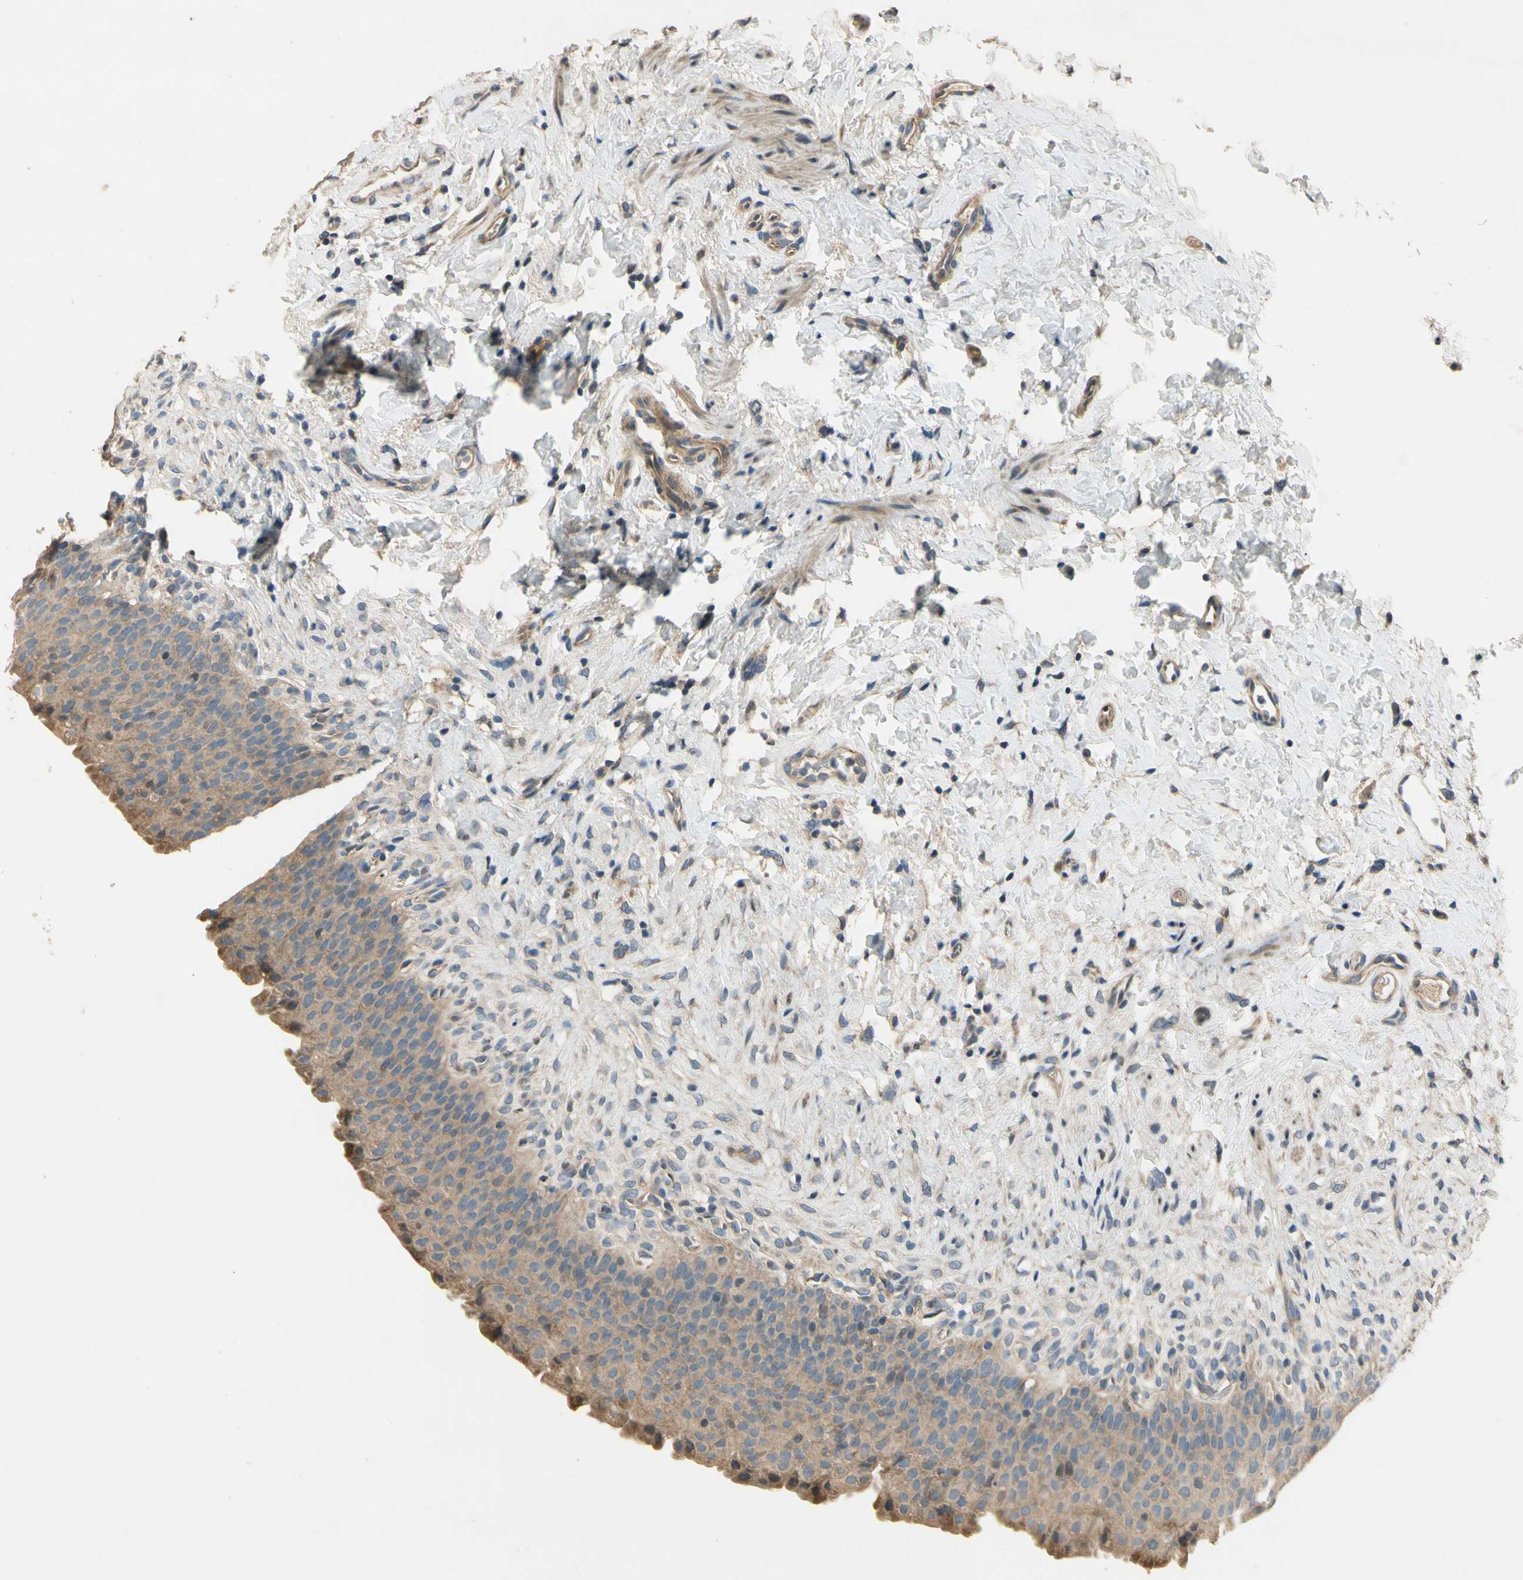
{"staining": {"intensity": "weak", "quantity": ">75%", "location": "cytoplasmic/membranous"}, "tissue": "urinary bladder", "cell_type": "Urothelial cells", "image_type": "normal", "snomed": [{"axis": "morphology", "description": "Normal tissue, NOS"}, {"axis": "topography", "description": "Urinary bladder"}], "caption": "Weak cytoplasmic/membranous protein staining is appreciated in about >75% of urothelial cells in urinary bladder.", "gene": "ALKBH3", "patient": {"sex": "female", "age": 79}}